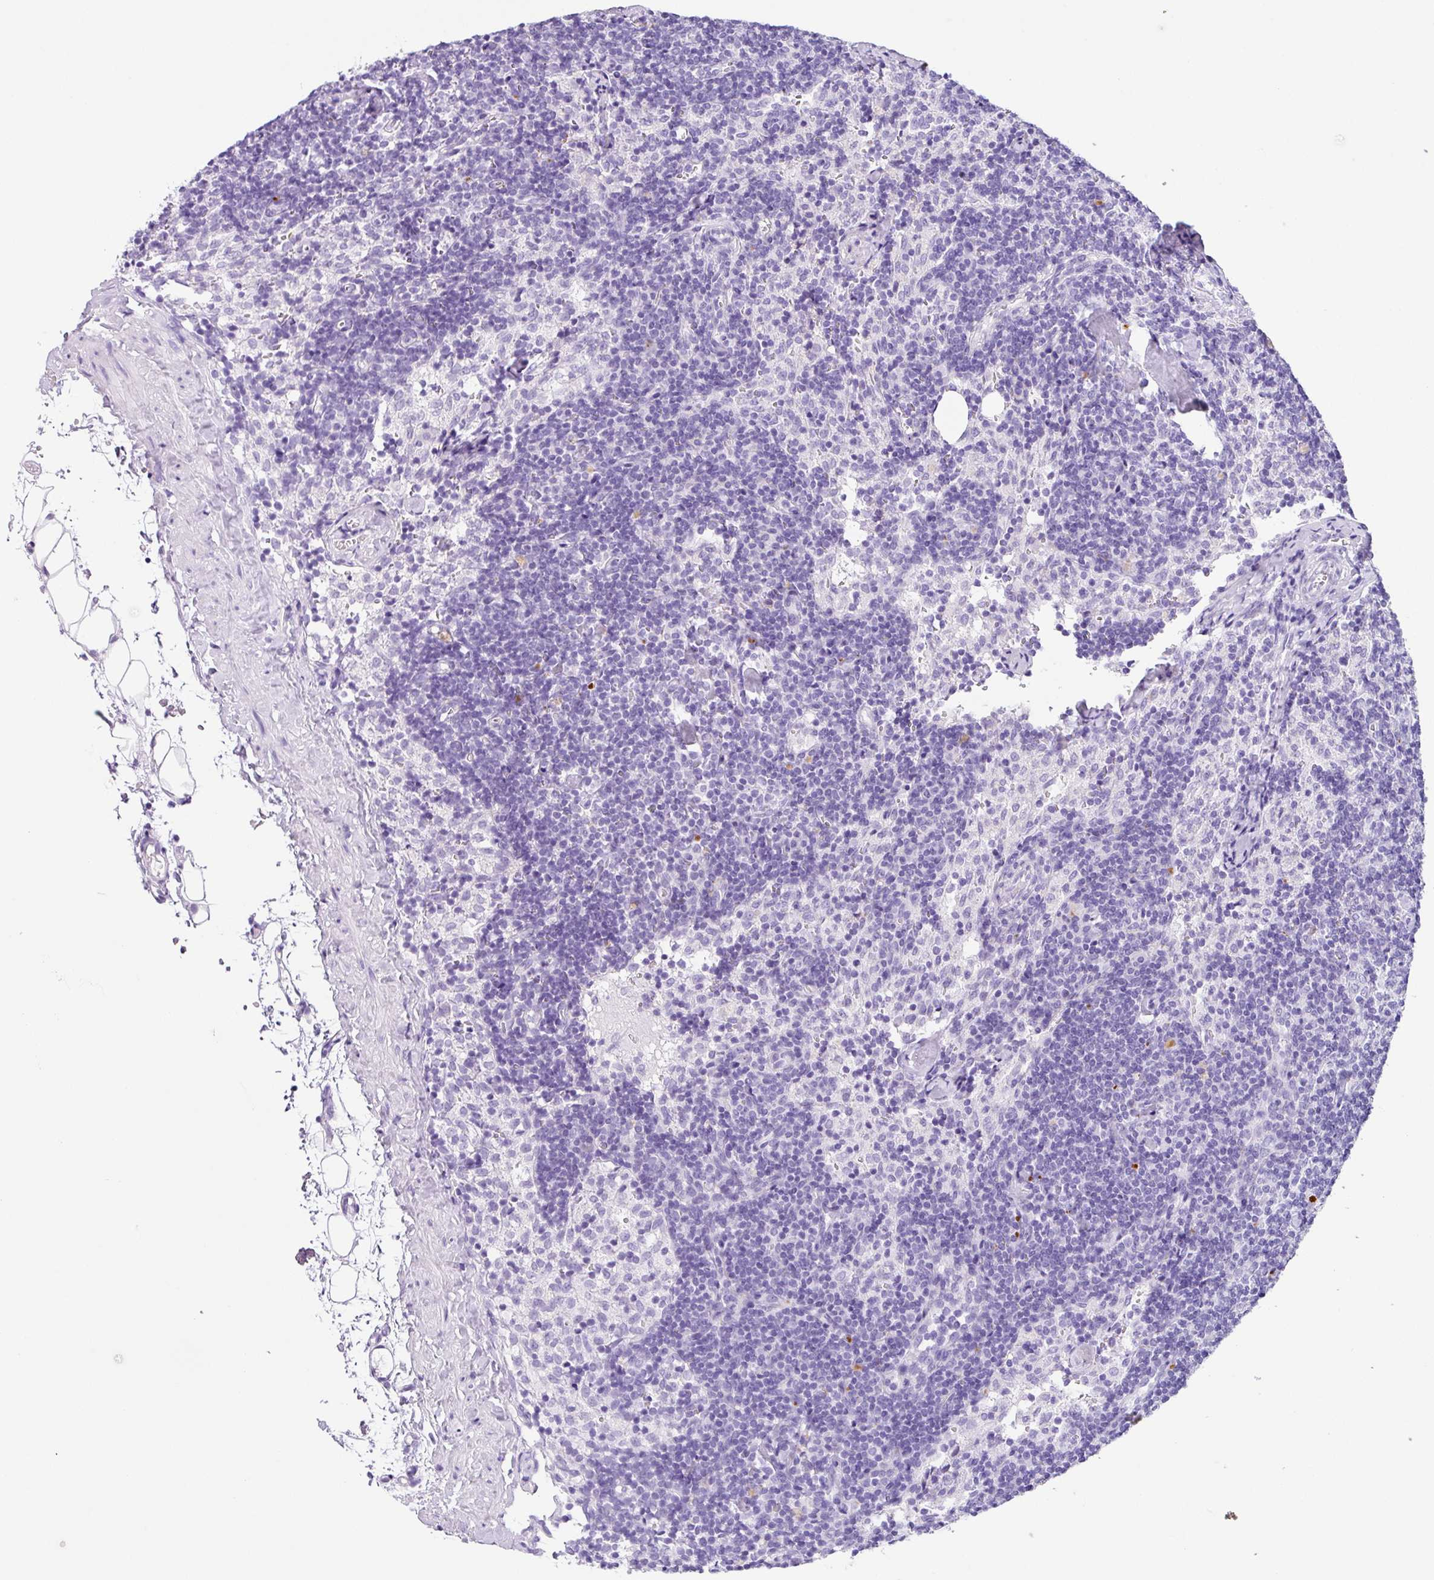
{"staining": {"intensity": "negative", "quantity": "none", "location": "none"}, "tissue": "lymph node", "cell_type": "Germinal center cells", "image_type": "normal", "snomed": [{"axis": "morphology", "description": "Normal tissue, NOS"}, {"axis": "topography", "description": "Lymph node"}], "caption": "Immunohistochemistry of normal human lymph node exhibits no staining in germinal center cells.", "gene": "ZG16", "patient": {"sex": "female", "age": 52}}